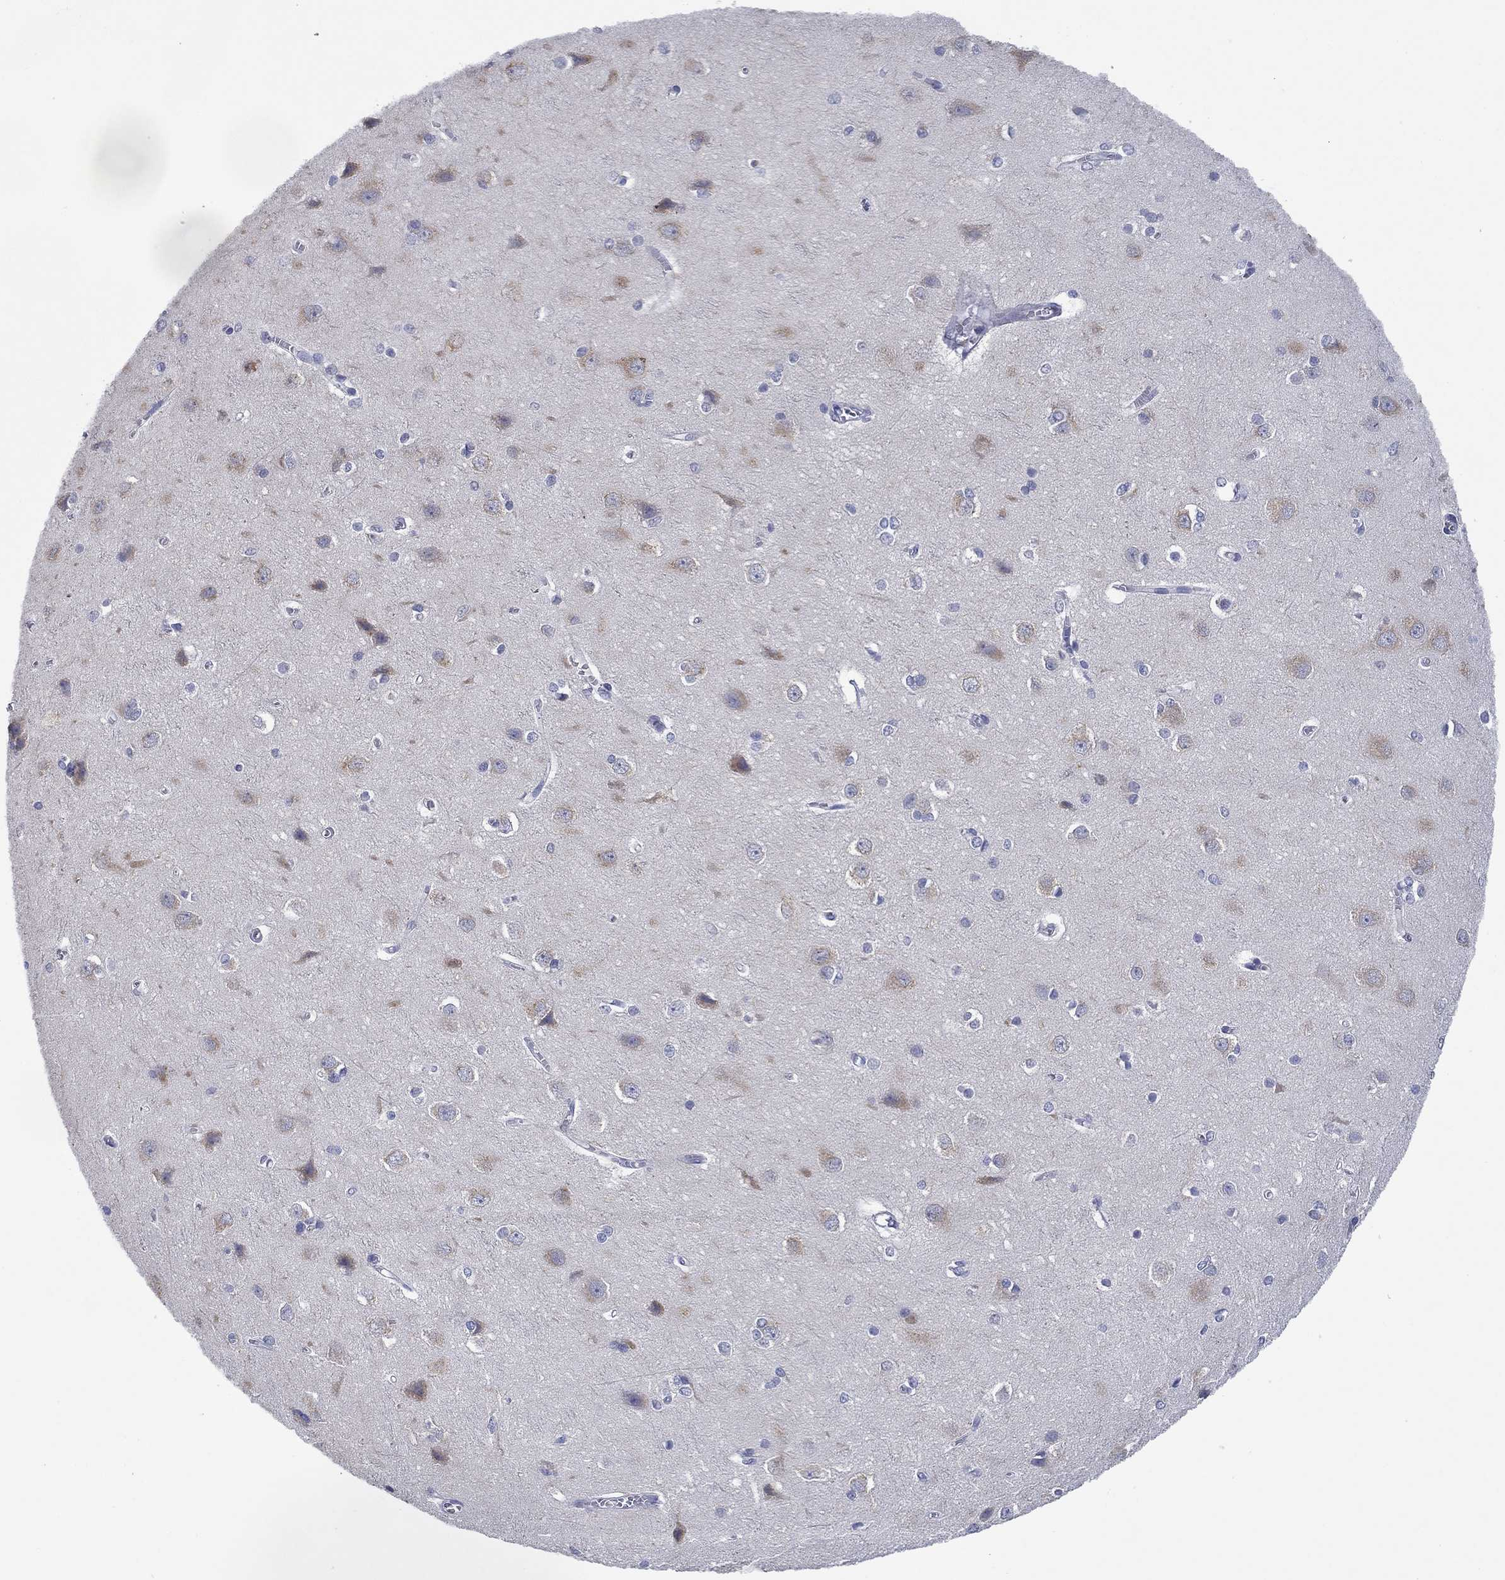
{"staining": {"intensity": "negative", "quantity": "none", "location": "none"}, "tissue": "cerebral cortex", "cell_type": "Endothelial cells", "image_type": "normal", "snomed": [{"axis": "morphology", "description": "Normal tissue, NOS"}, {"axis": "topography", "description": "Cerebral cortex"}], "caption": "Immunohistochemical staining of benign human cerebral cortex displays no significant expression in endothelial cells. (DAB immunohistochemistry (IHC) visualized using brightfield microscopy, high magnification).", "gene": "HDC", "patient": {"sex": "male", "age": 37}}